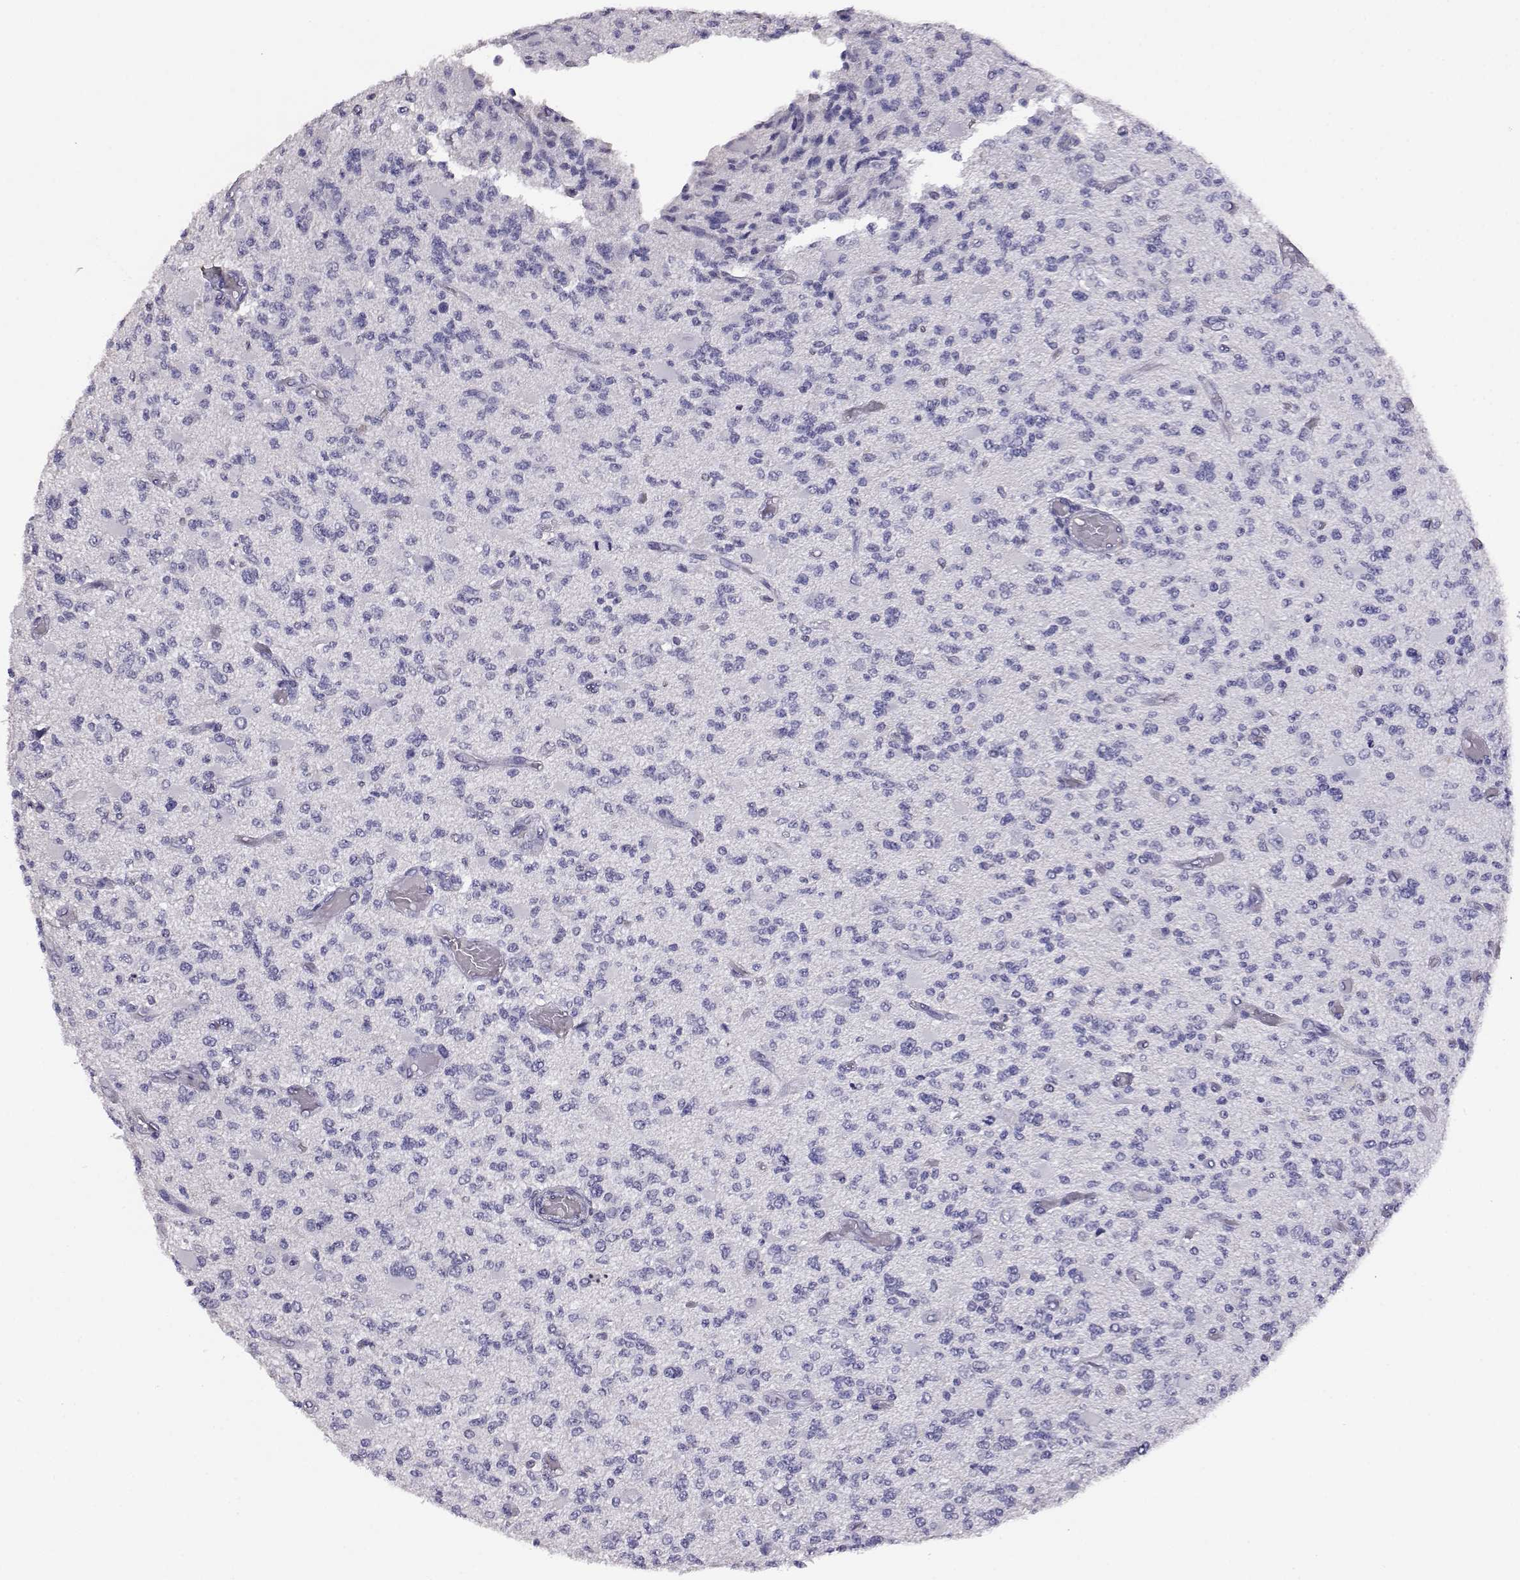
{"staining": {"intensity": "negative", "quantity": "none", "location": "none"}, "tissue": "glioma", "cell_type": "Tumor cells", "image_type": "cancer", "snomed": [{"axis": "morphology", "description": "Glioma, malignant, High grade"}, {"axis": "topography", "description": "Brain"}], "caption": "The photomicrograph exhibits no significant positivity in tumor cells of malignant glioma (high-grade). Brightfield microscopy of IHC stained with DAB (brown) and hematoxylin (blue), captured at high magnification.", "gene": "AKR1B1", "patient": {"sex": "female", "age": 63}}